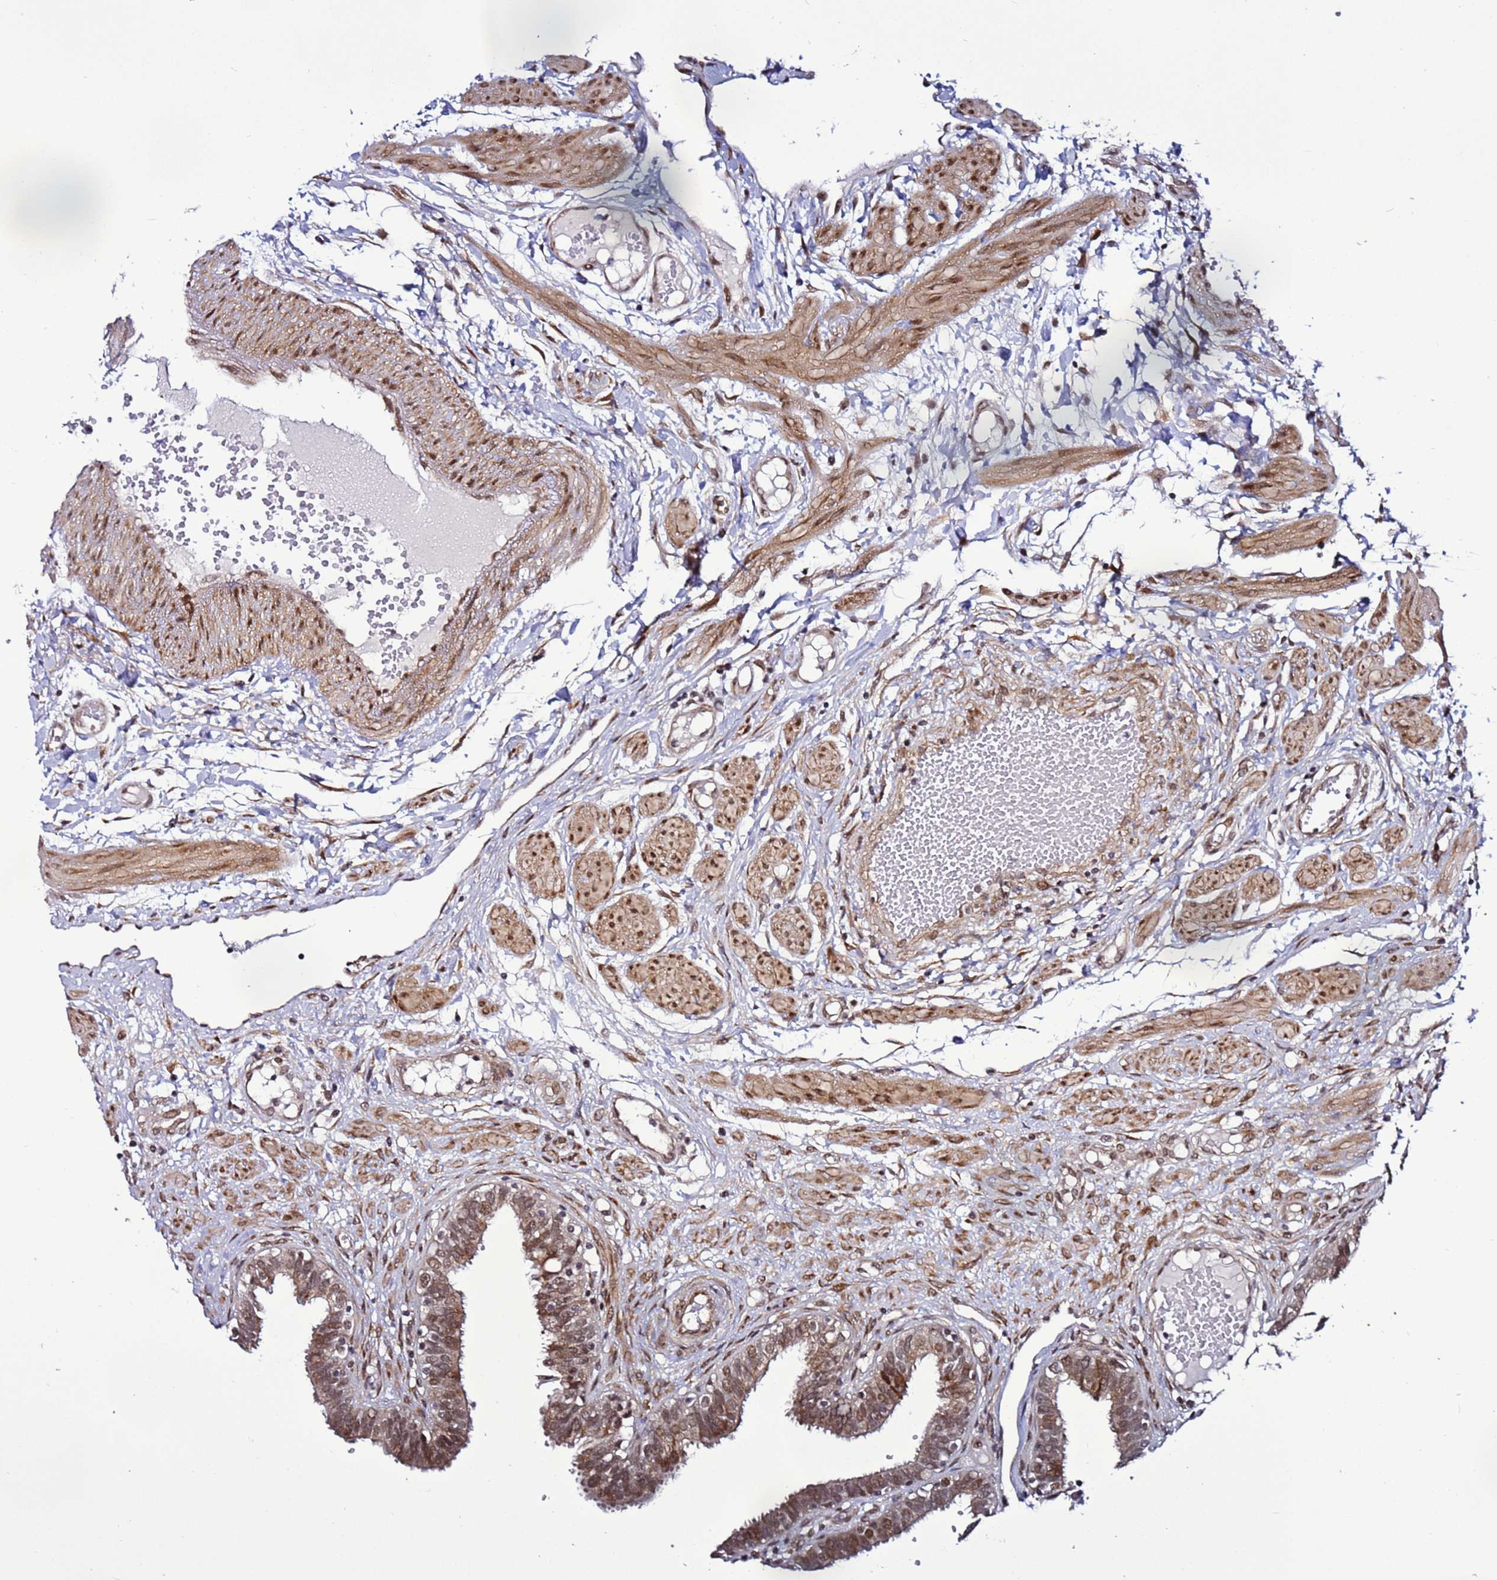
{"staining": {"intensity": "weak", "quantity": "25%-75%", "location": "cytoplasmic/membranous,nuclear"}, "tissue": "fallopian tube", "cell_type": "Glandular cells", "image_type": "normal", "snomed": [{"axis": "morphology", "description": "Normal tissue, NOS"}, {"axis": "topography", "description": "Fallopian tube"}, {"axis": "topography", "description": "Placenta"}], "caption": "Weak cytoplasmic/membranous,nuclear staining for a protein is present in approximately 25%-75% of glandular cells of normal fallopian tube using immunohistochemistry (IHC).", "gene": "POLR2D", "patient": {"sex": "female", "age": 32}}